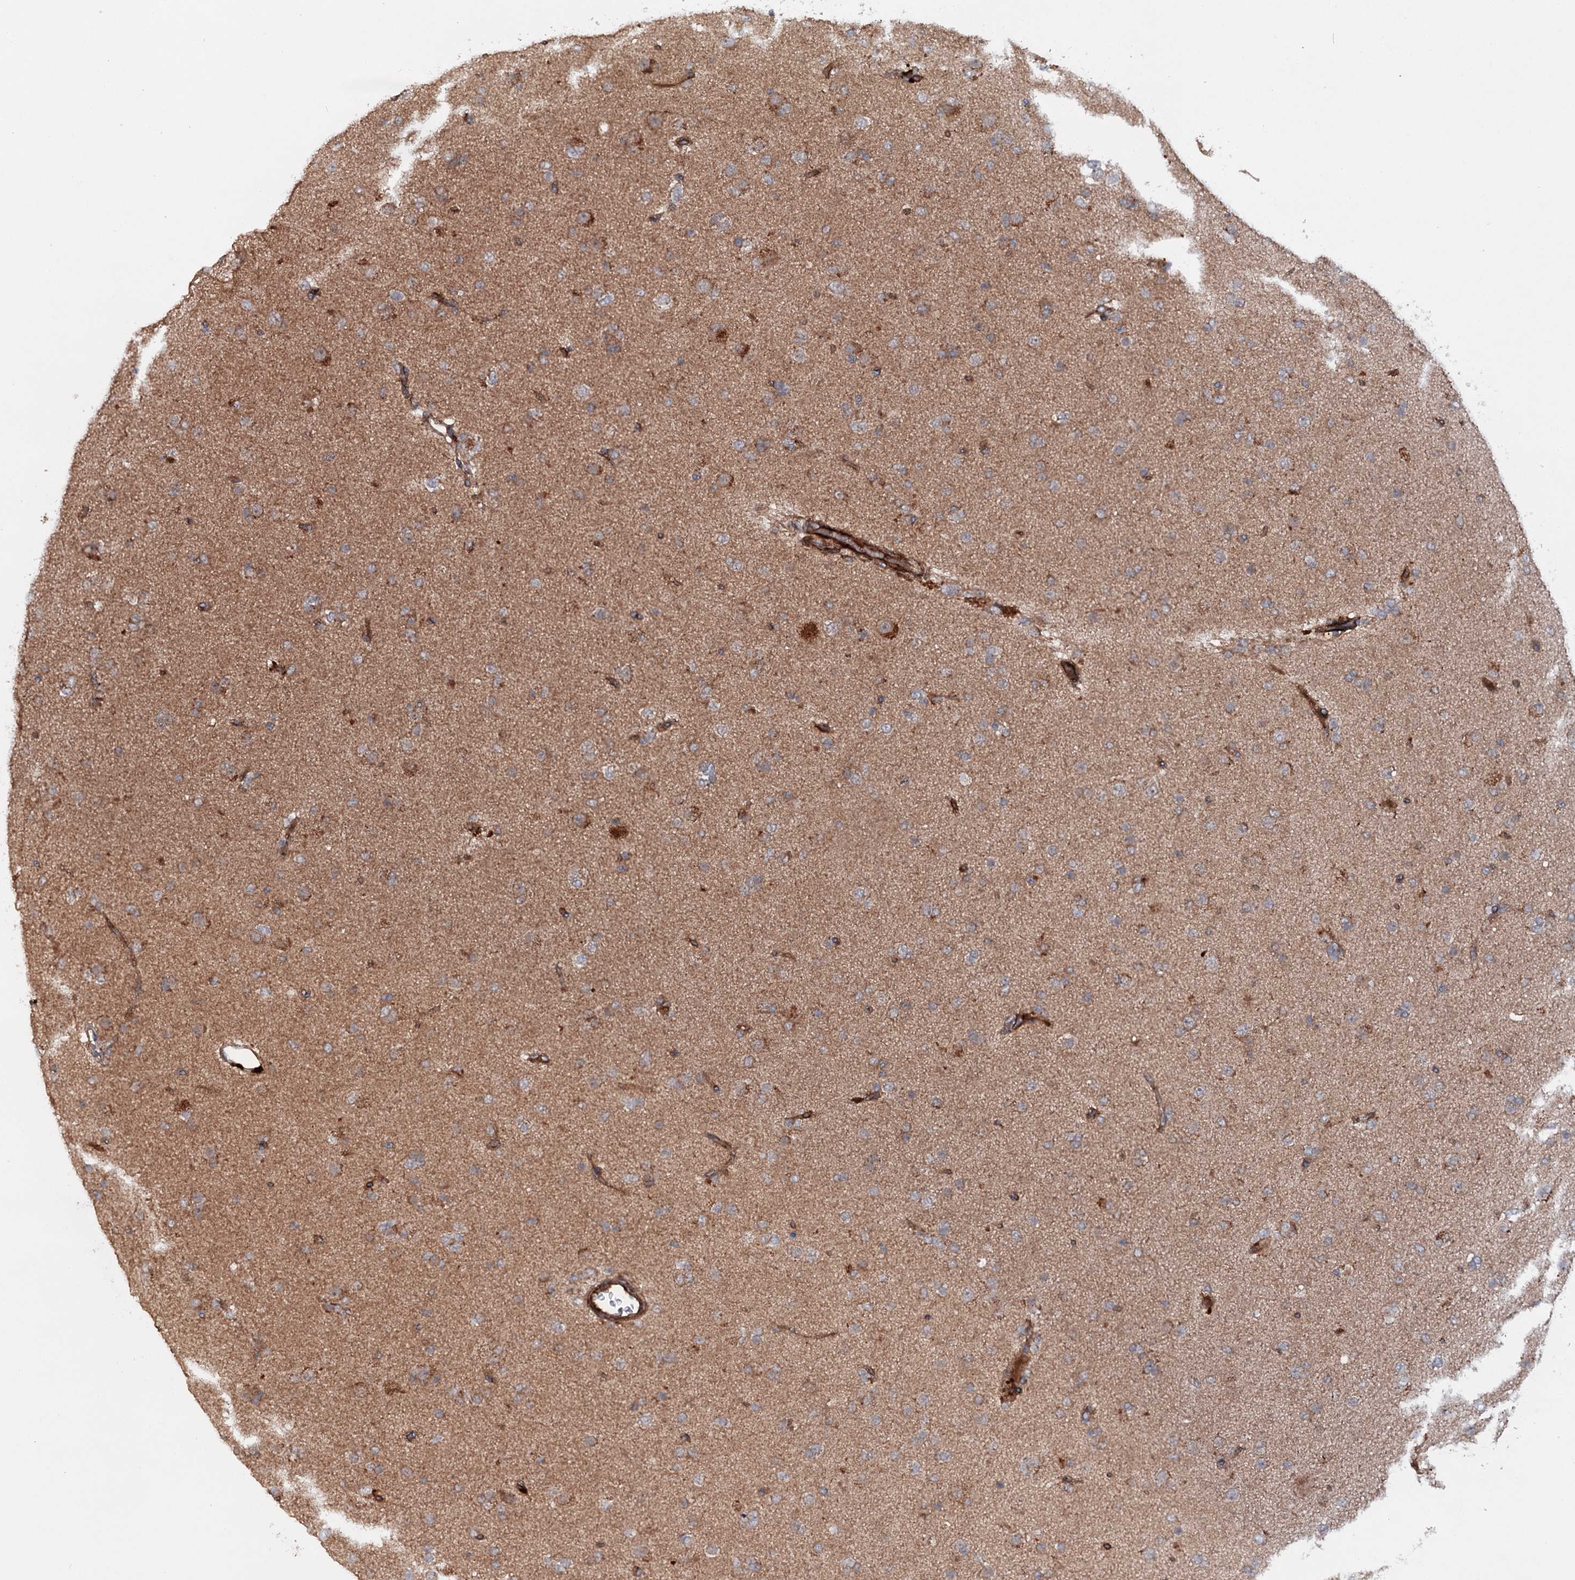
{"staining": {"intensity": "moderate", "quantity": "<25%", "location": "cytoplasmic/membranous"}, "tissue": "glioma", "cell_type": "Tumor cells", "image_type": "cancer", "snomed": [{"axis": "morphology", "description": "Glioma, malignant, Low grade"}, {"axis": "topography", "description": "Brain"}], "caption": "The photomicrograph exhibits immunohistochemical staining of glioma. There is moderate cytoplasmic/membranous staining is seen in approximately <25% of tumor cells. (Stains: DAB in brown, nuclei in blue, Microscopy: brightfield microscopy at high magnification).", "gene": "ADGRG4", "patient": {"sex": "male", "age": 65}}